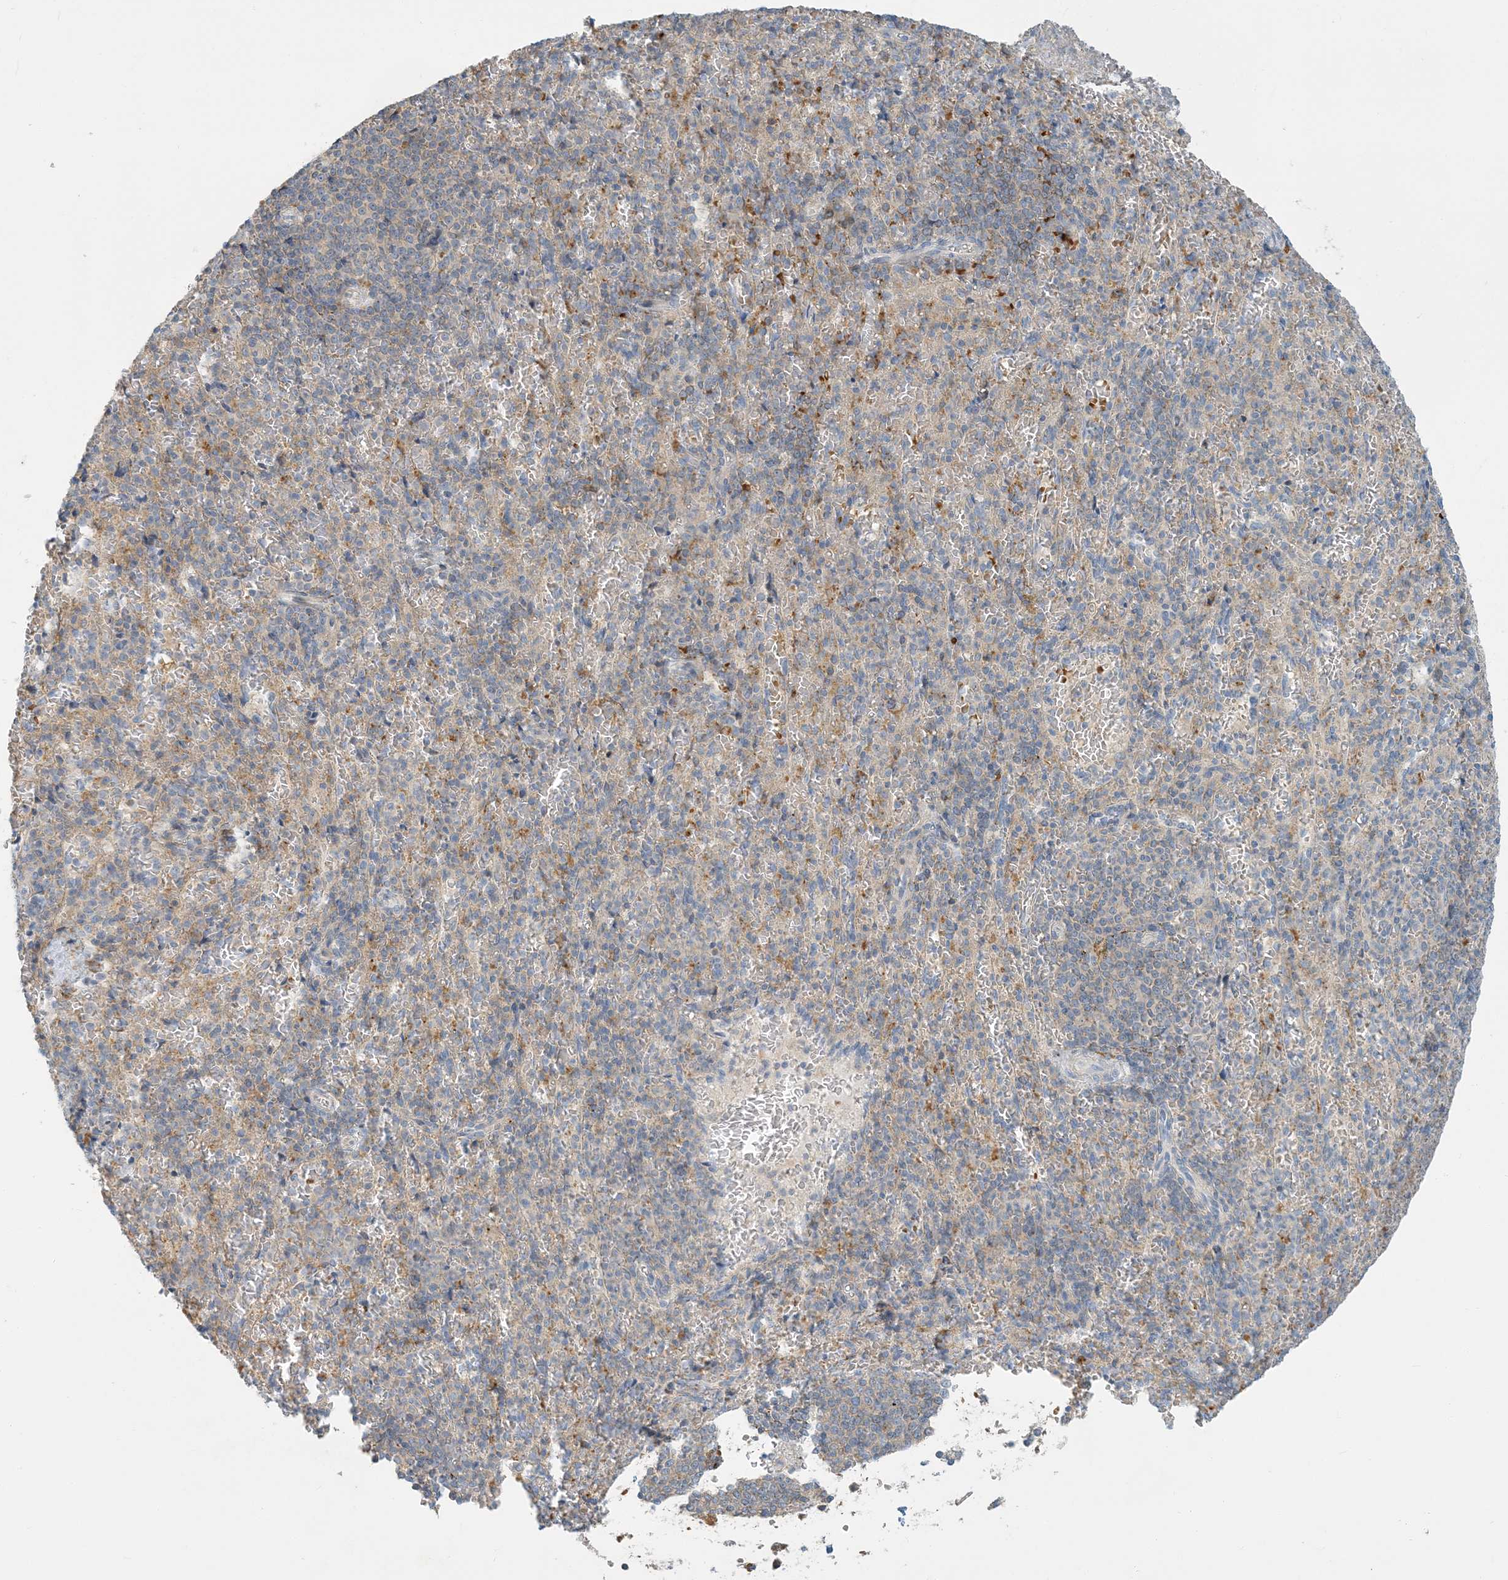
{"staining": {"intensity": "moderate", "quantity": "<25%", "location": "cytoplasmic/membranous"}, "tissue": "spleen", "cell_type": "Cells in red pulp", "image_type": "normal", "snomed": [{"axis": "morphology", "description": "Normal tissue, NOS"}, {"axis": "topography", "description": "Spleen"}], "caption": "Normal spleen demonstrates moderate cytoplasmic/membranous expression in approximately <25% of cells in red pulp, visualized by immunohistochemistry. The protein of interest is shown in brown color, while the nuclei are stained blue.", "gene": "LTN1", "patient": {"sex": "female", "age": 74}}